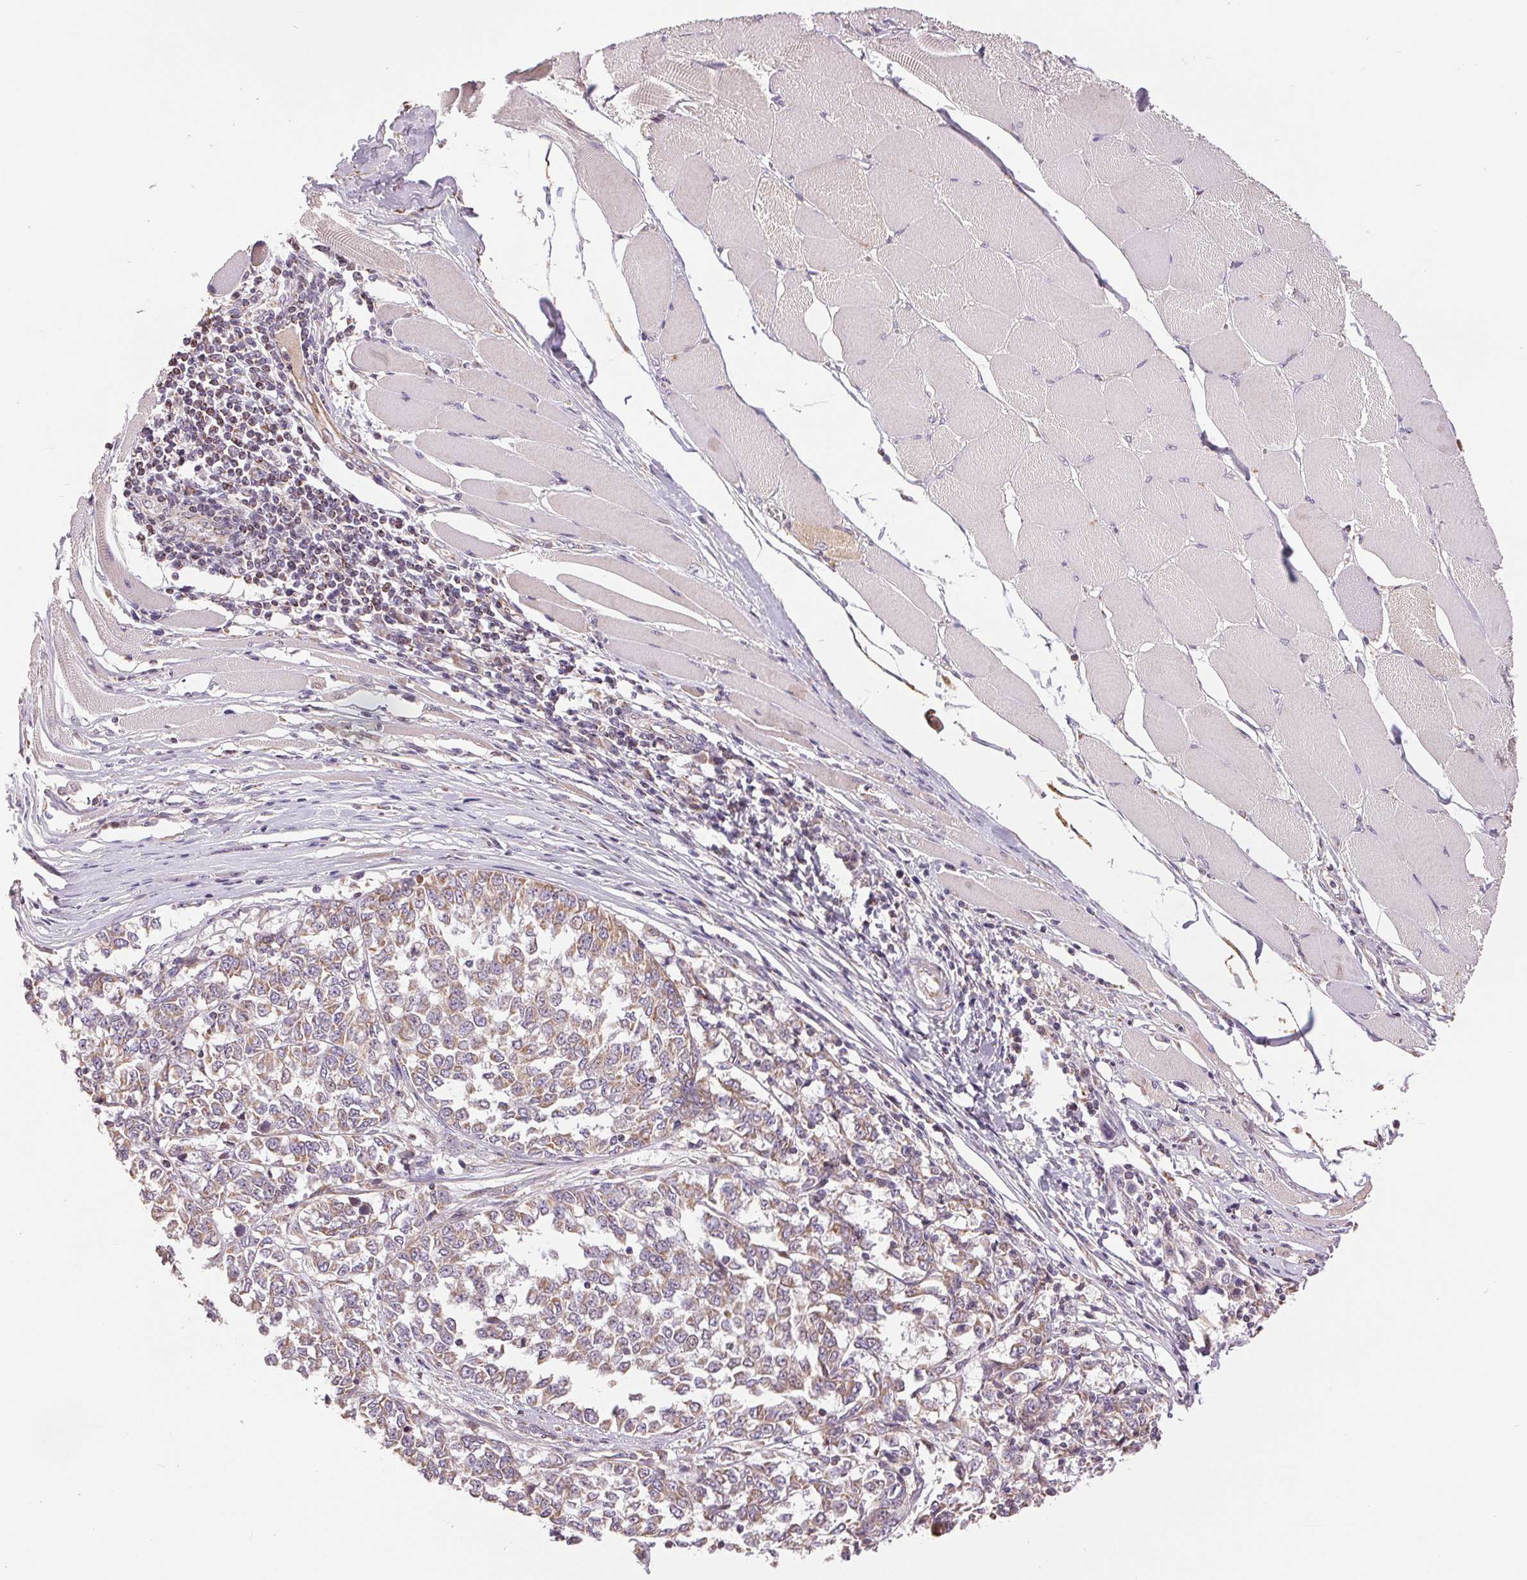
{"staining": {"intensity": "weak", "quantity": "25%-75%", "location": "cytoplasmic/membranous"}, "tissue": "melanoma", "cell_type": "Tumor cells", "image_type": "cancer", "snomed": [{"axis": "morphology", "description": "Malignant melanoma, NOS"}, {"axis": "topography", "description": "Skin"}], "caption": "This is a photomicrograph of immunohistochemistry staining of melanoma, which shows weak expression in the cytoplasmic/membranous of tumor cells.", "gene": "DGUOK", "patient": {"sex": "female", "age": 72}}